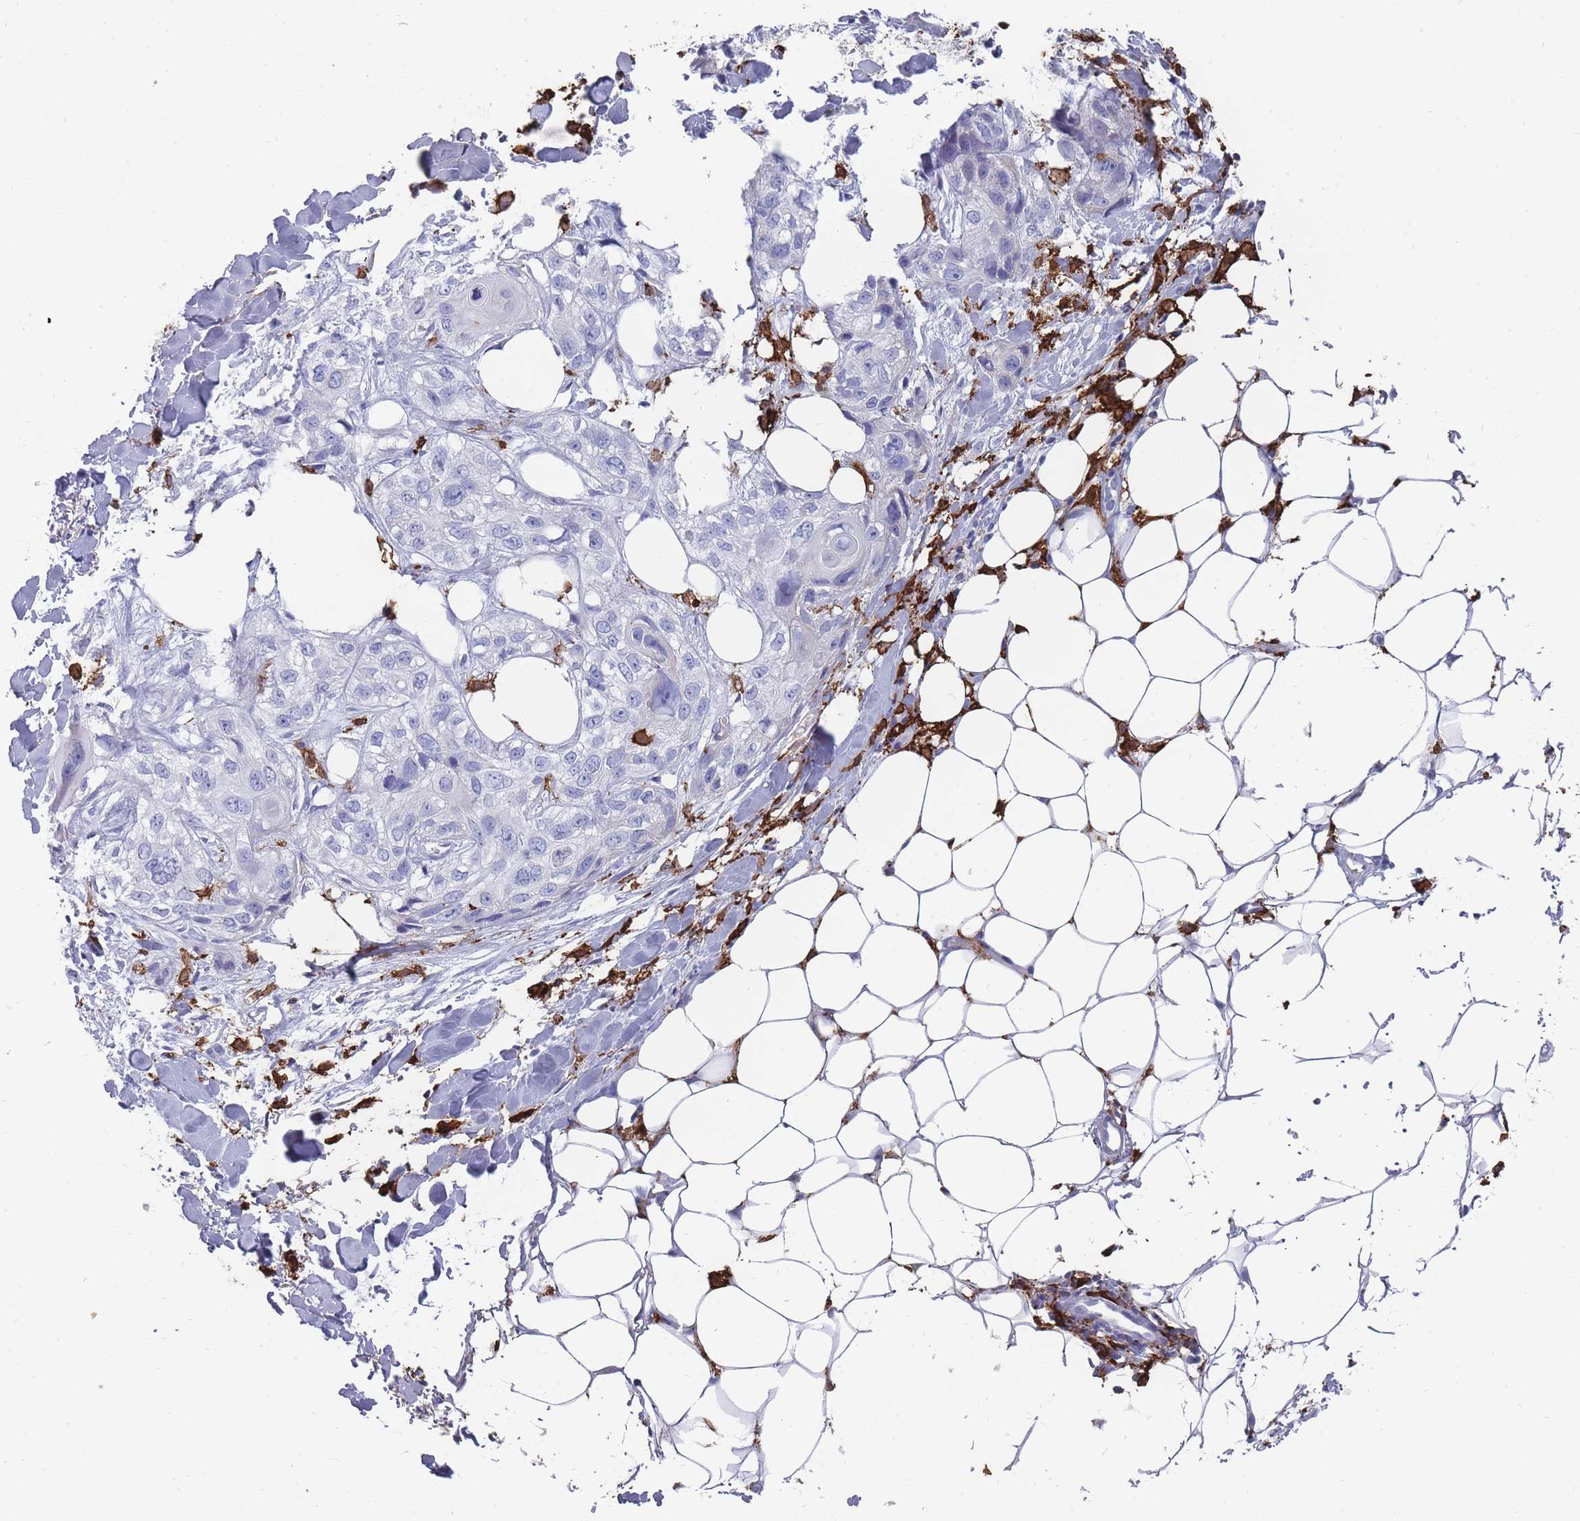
{"staining": {"intensity": "negative", "quantity": "none", "location": "none"}, "tissue": "skin cancer", "cell_type": "Tumor cells", "image_type": "cancer", "snomed": [{"axis": "morphology", "description": "Normal tissue, NOS"}, {"axis": "morphology", "description": "Squamous cell carcinoma, NOS"}, {"axis": "topography", "description": "Skin"}], "caption": "High power microscopy micrograph of an IHC photomicrograph of skin squamous cell carcinoma, revealing no significant expression in tumor cells.", "gene": "AIF1", "patient": {"sex": "male", "age": 72}}